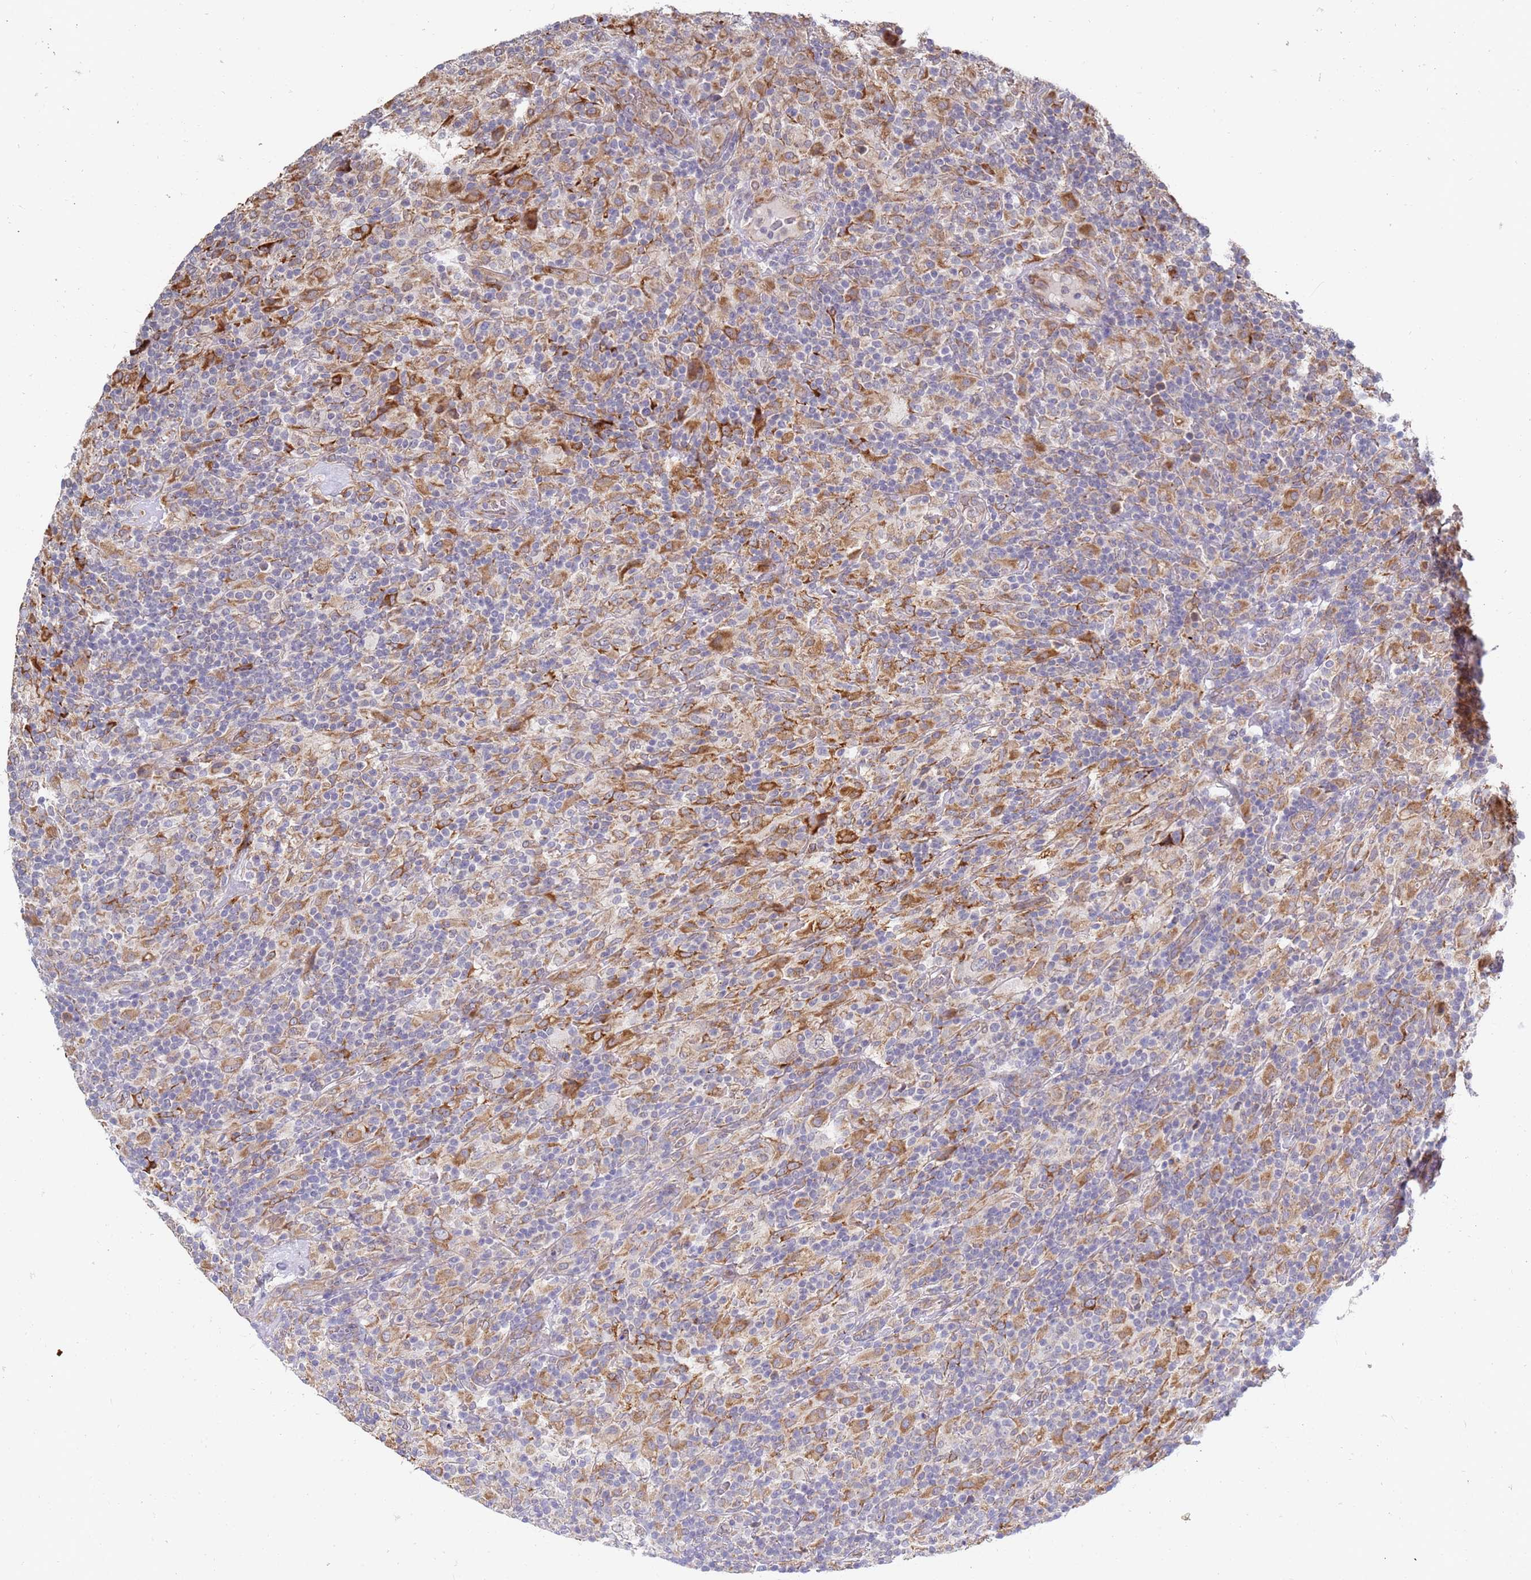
{"staining": {"intensity": "weak", "quantity": "<25%", "location": "cytoplasmic/membranous"}, "tissue": "lymphoma", "cell_type": "Tumor cells", "image_type": "cancer", "snomed": [{"axis": "morphology", "description": "Hodgkin's disease, NOS"}, {"axis": "topography", "description": "Lymph node"}], "caption": "This is a histopathology image of IHC staining of lymphoma, which shows no expression in tumor cells.", "gene": "VRK2", "patient": {"sex": "male", "age": 70}}